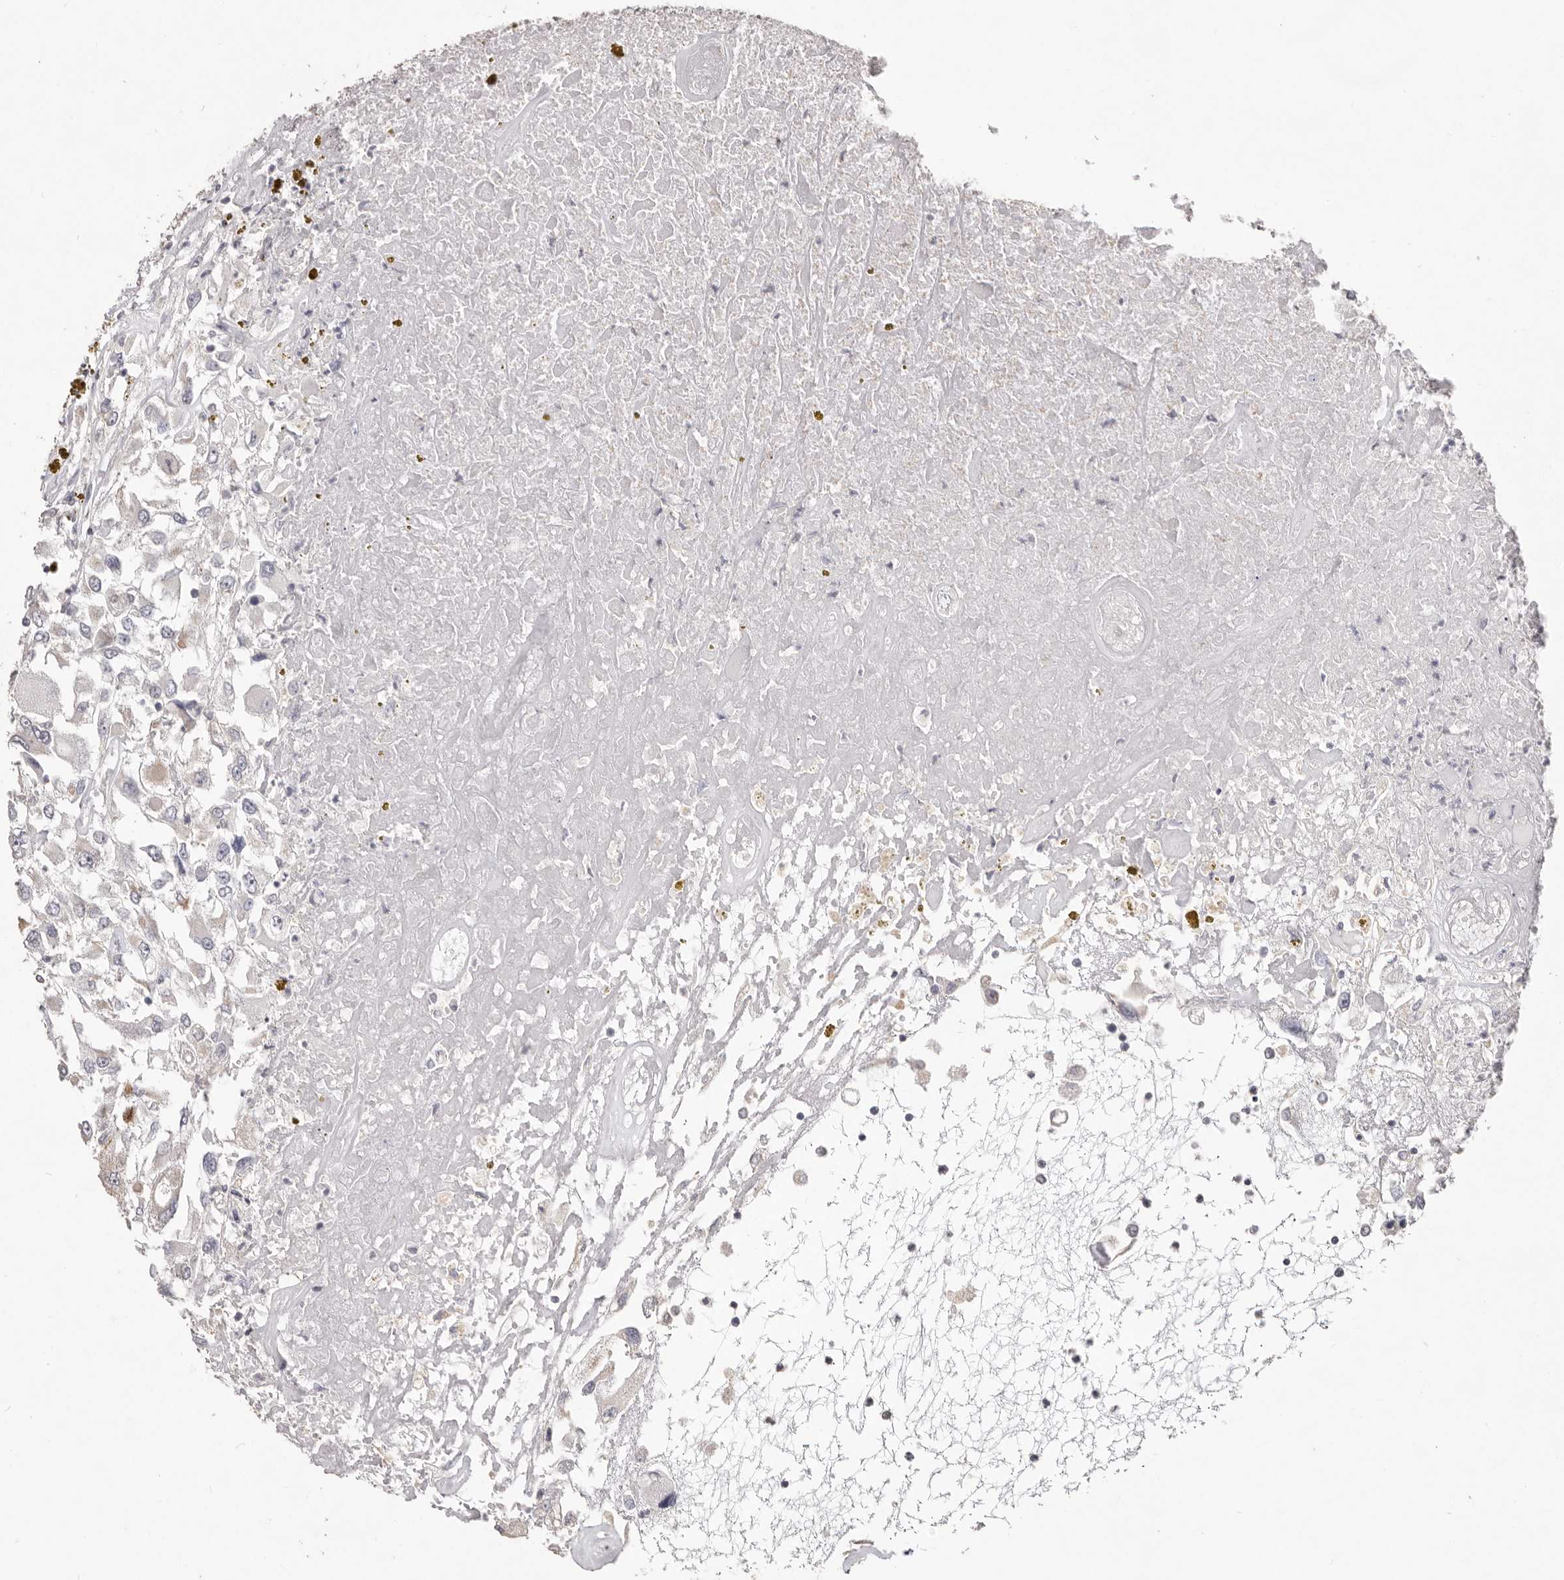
{"staining": {"intensity": "negative", "quantity": "none", "location": "none"}, "tissue": "renal cancer", "cell_type": "Tumor cells", "image_type": "cancer", "snomed": [{"axis": "morphology", "description": "Adenocarcinoma, NOS"}, {"axis": "topography", "description": "Kidney"}], "caption": "Renal cancer (adenocarcinoma) was stained to show a protein in brown. There is no significant staining in tumor cells.", "gene": "ZYG11B", "patient": {"sex": "female", "age": 52}}